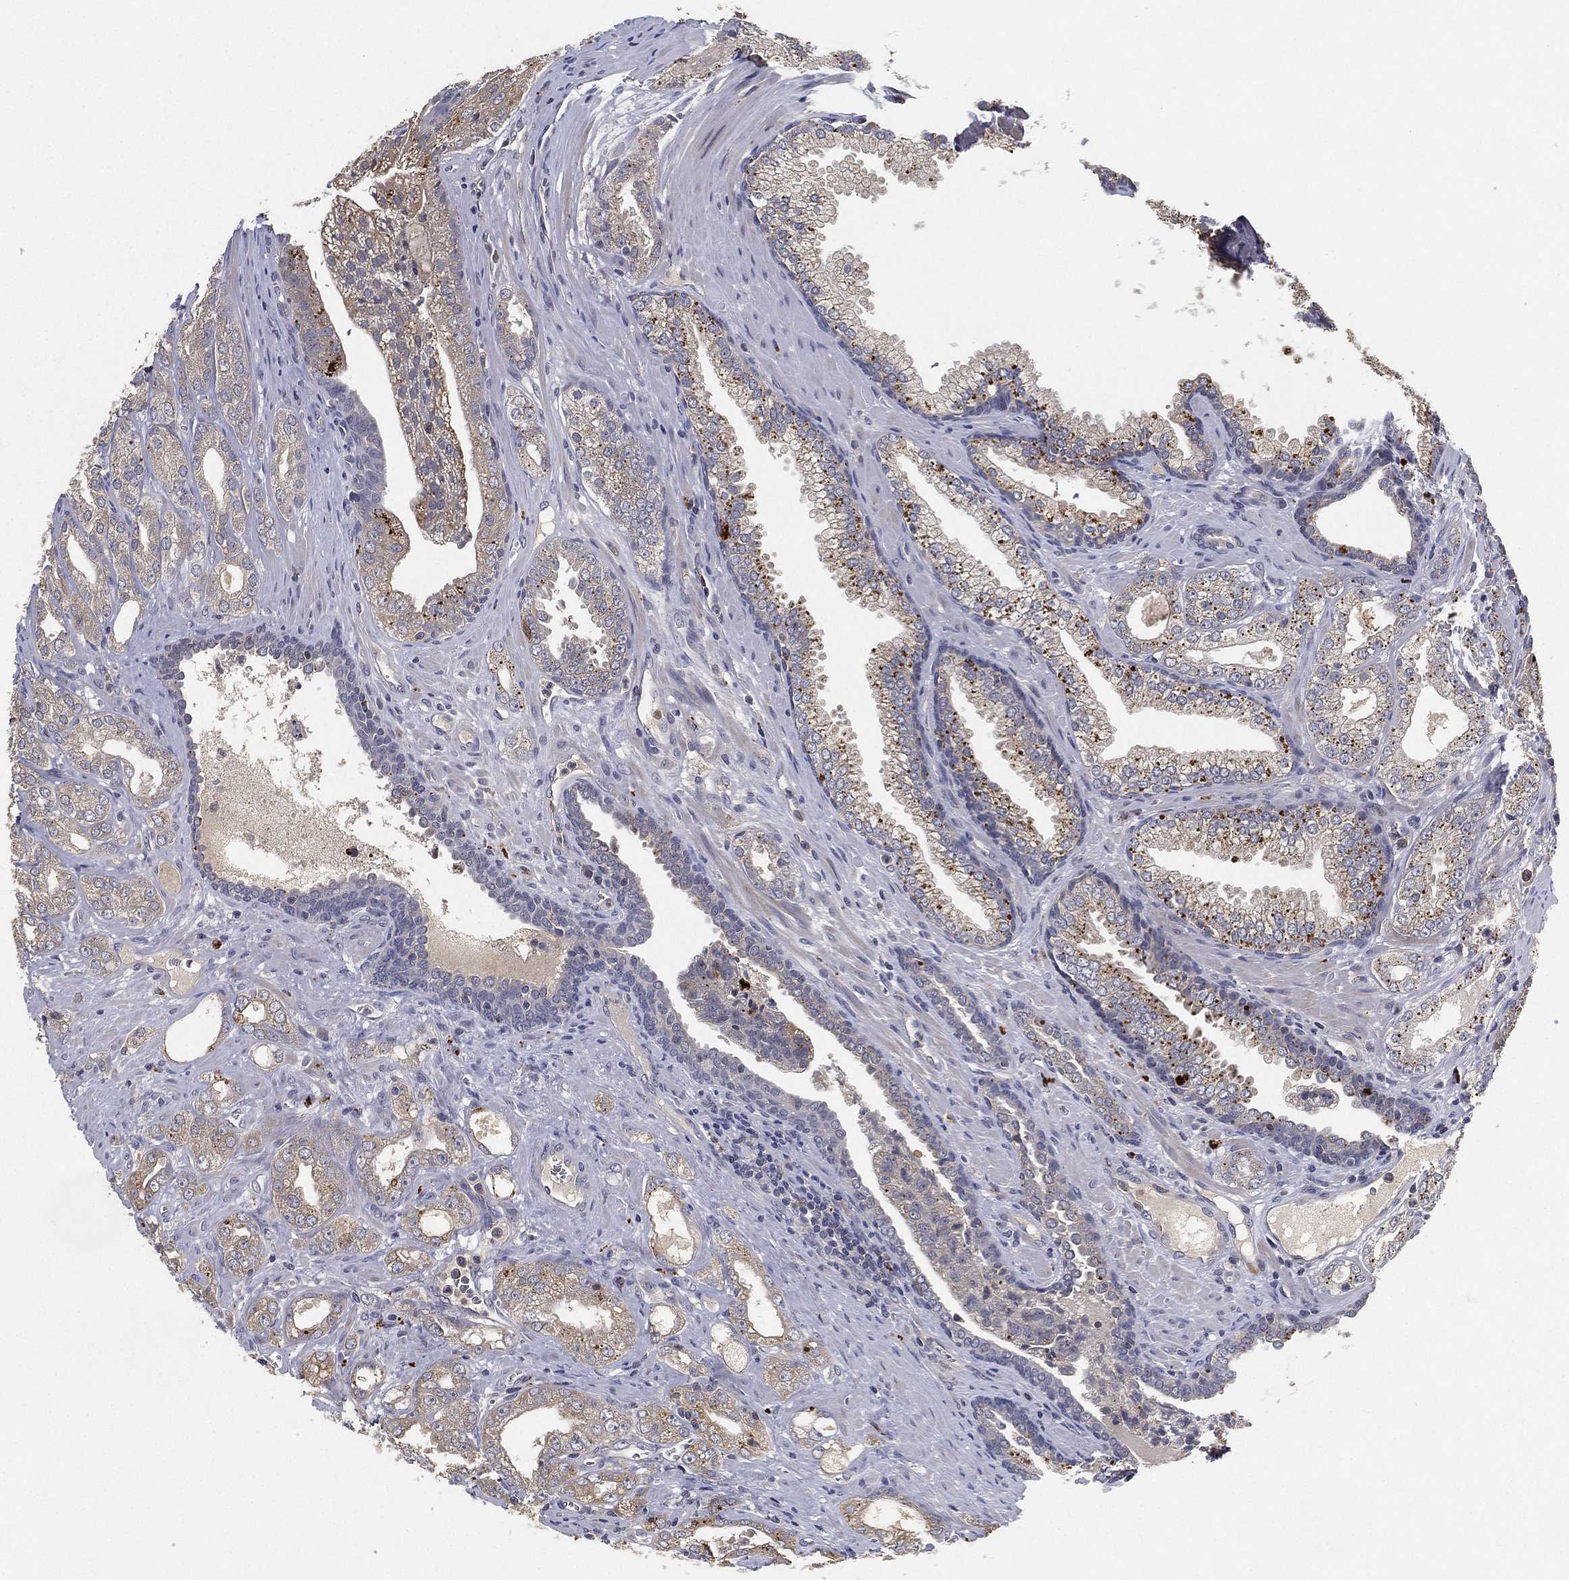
{"staining": {"intensity": "weak", "quantity": ">75%", "location": "cytoplasmic/membranous"}, "tissue": "prostate cancer", "cell_type": "Tumor cells", "image_type": "cancer", "snomed": [{"axis": "morphology", "description": "Adenocarcinoma, NOS"}, {"axis": "morphology", "description": "Adenocarcinoma, High grade"}, {"axis": "topography", "description": "Prostate"}], "caption": "Immunohistochemistry (DAB) staining of human prostate adenocarcinoma demonstrates weak cytoplasmic/membranous protein expression in approximately >75% of tumor cells.", "gene": "CFAP251", "patient": {"sex": "male", "age": 70}}